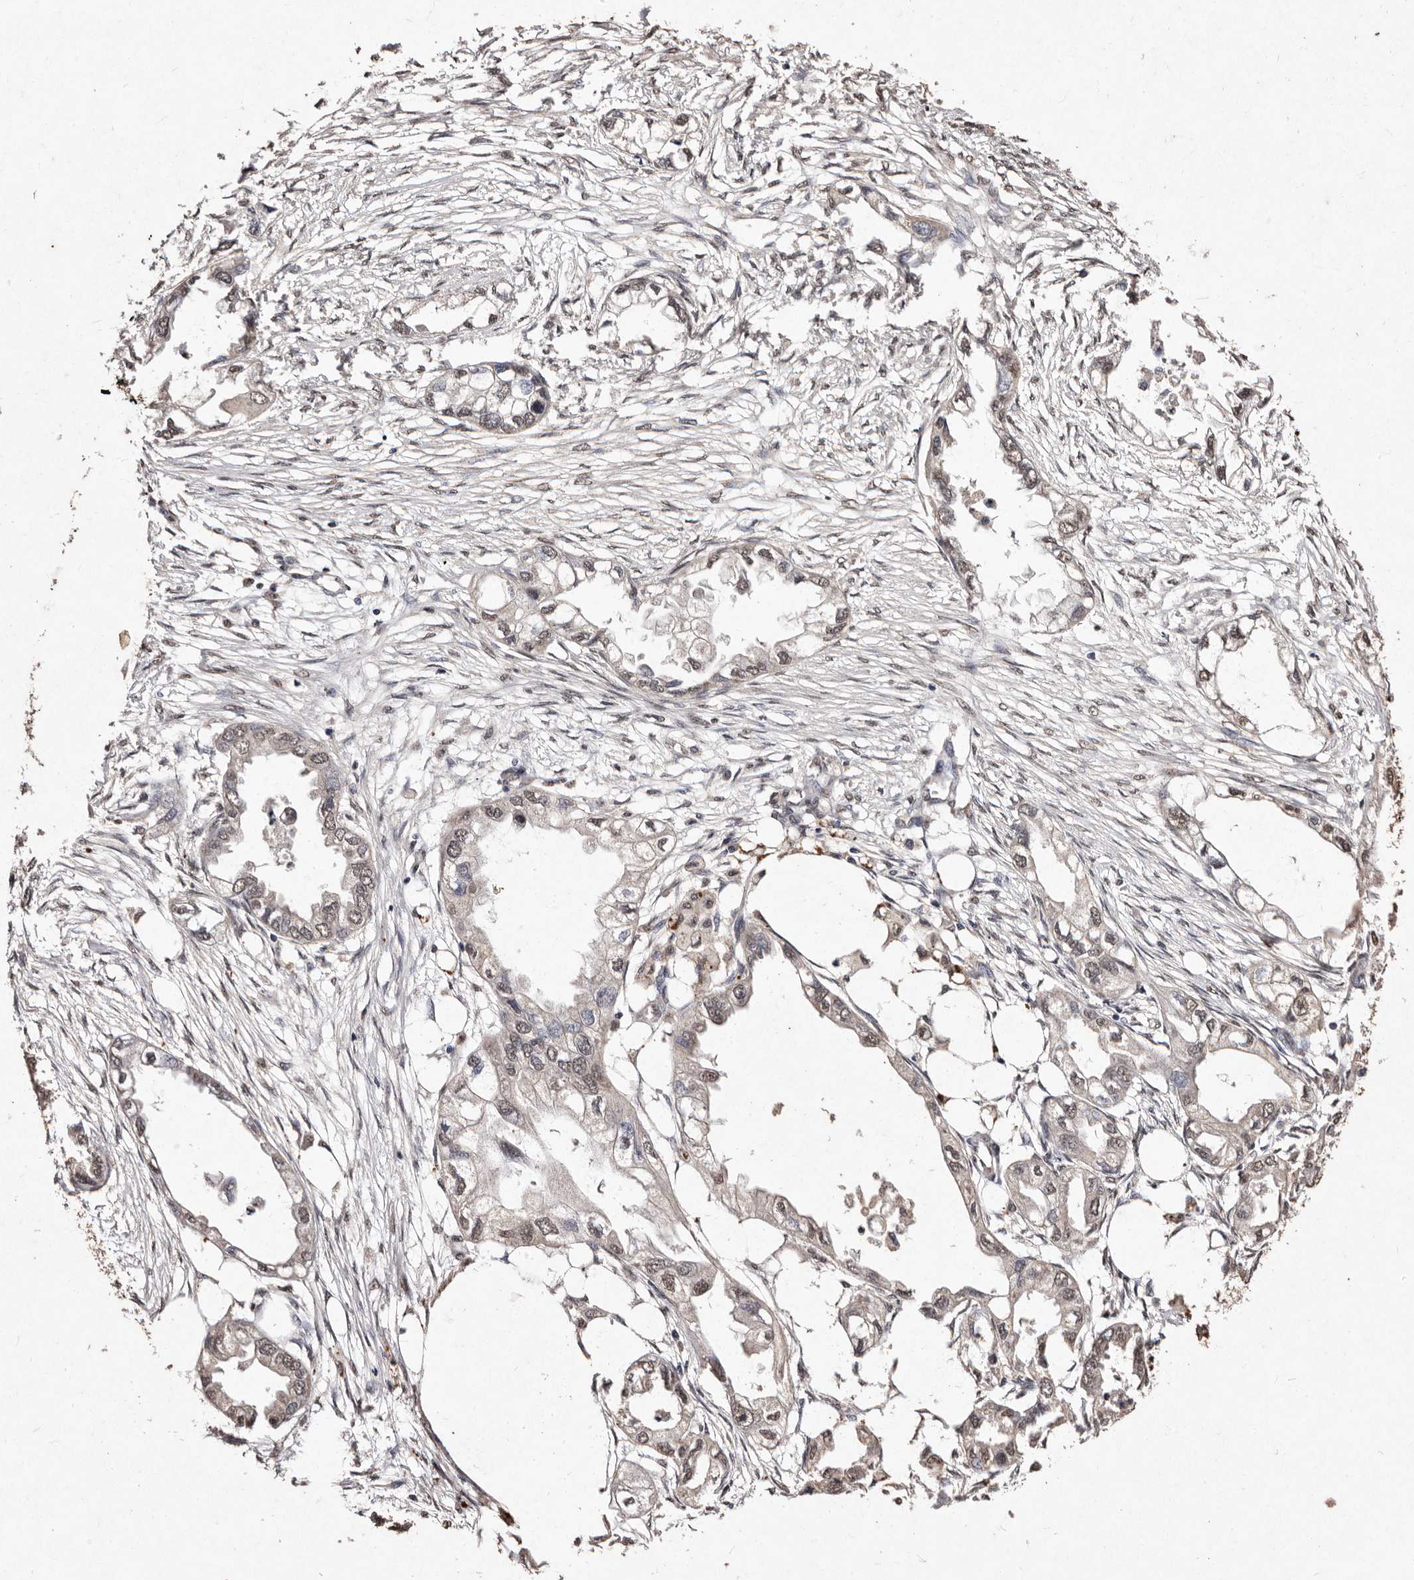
{"staining": {"intensity": "moderate", "quantity": ">75%", "location": "nuclear"}, "tissue": "endometrial cancer", "cell_type": "Tumor cells", "image_type": "cancer", "snomed": [{"axis": "morphology", "description": "Adenocarcinoma, NOS"}, {"axis": "morphology", "description": "Adenocarcinoma, metastatic, NOS"}, {"axis": "topography", "description": "Adipose tissue"}, {"axis": "topography", "description": "Endometrium"}], "caption": "This histopathology image reveals adenocarcinoma (endometrial) stained with IHC to label a protein in brown. The nuclear of tumor cells show moderate positivity for the protein. Nuclei are counter-stained blue.", "gene": "ERBB4", "patient": {"sex": "female", "age": 67}}